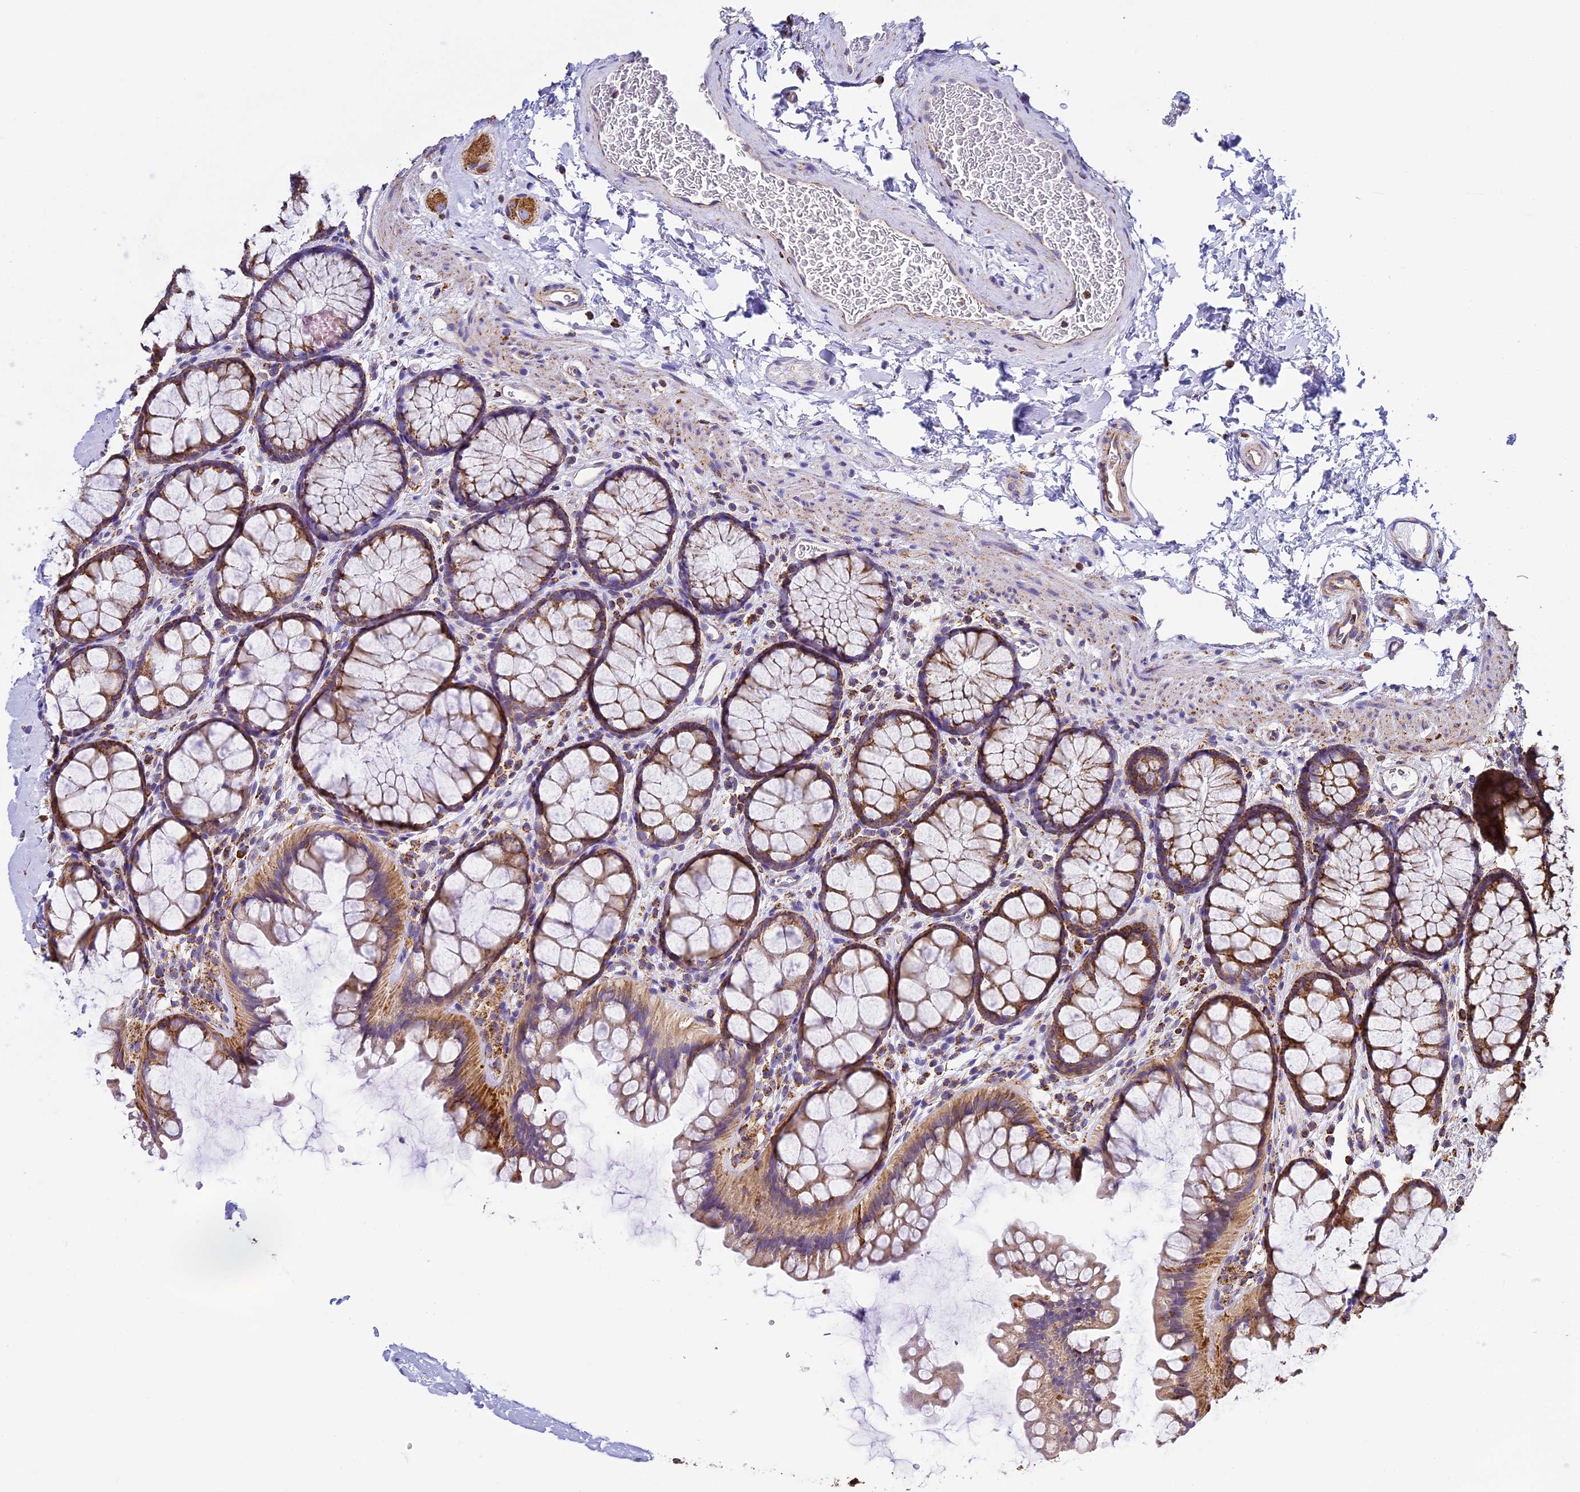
{"staining": {"intensity": "moderate", "quantity": ">75%", "location": "cytoplasmic/membranous"}, "tissue": "colon", "cell_type": "Endothelial cells", "image_type": "normal", "snomed": [{"axis": "morphology", "description": "Normal tissue, NOS"}, {"axis": "topography", "description": "Colon"}], "caption": "Colon stained with IHC demonstrates moderate cytoplasmic/membranous expression in about >75% of endothelial cells.", "gene": "STK17A", "patient": {"sex": "female", "age": 82}}